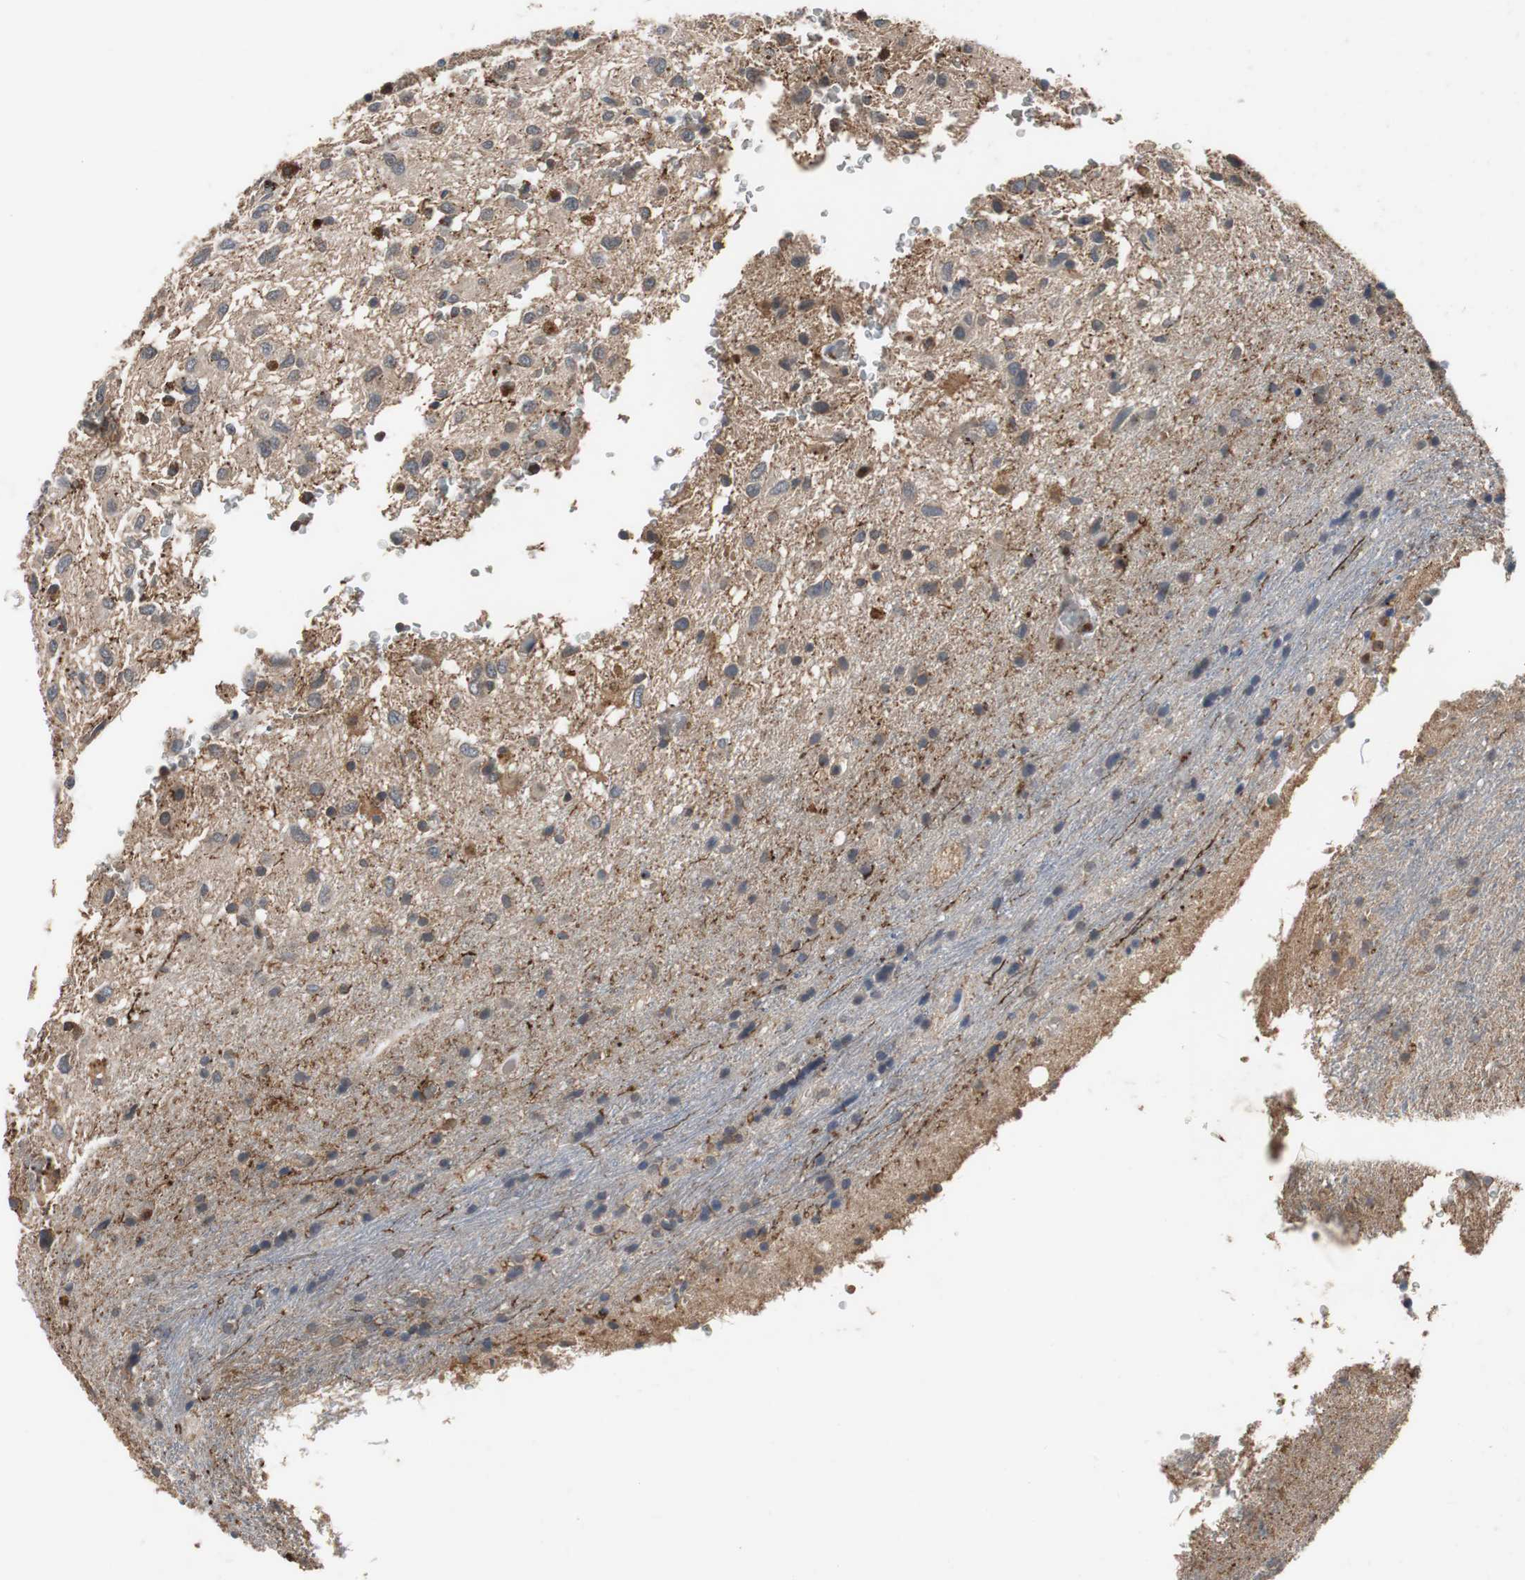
{"staining": {"intensity": "moderate", "quantity": "<25%", "location": "cytoplasmic/membranous"}, "tissue": "glioma", "cell_type": "Tumor cells", "image_type": "cancer", "snomed": [{"axis": "morphology", "description": "Glioma, malignant, Low grade"}, {"axis": "topography", "description": "Brain"}], "caption": "Protein analysis of malignant glioma (low-grade) tissue reveals moderate cytoplasmic/membranous staining in about <25% of tumor cells. (DAB (3,3'-diaminobenzidine) IHC, brown staining for protein, blue staining for nuclei).", "gene": "CALB2", "patient": {"sex": "male", "age": 77}}